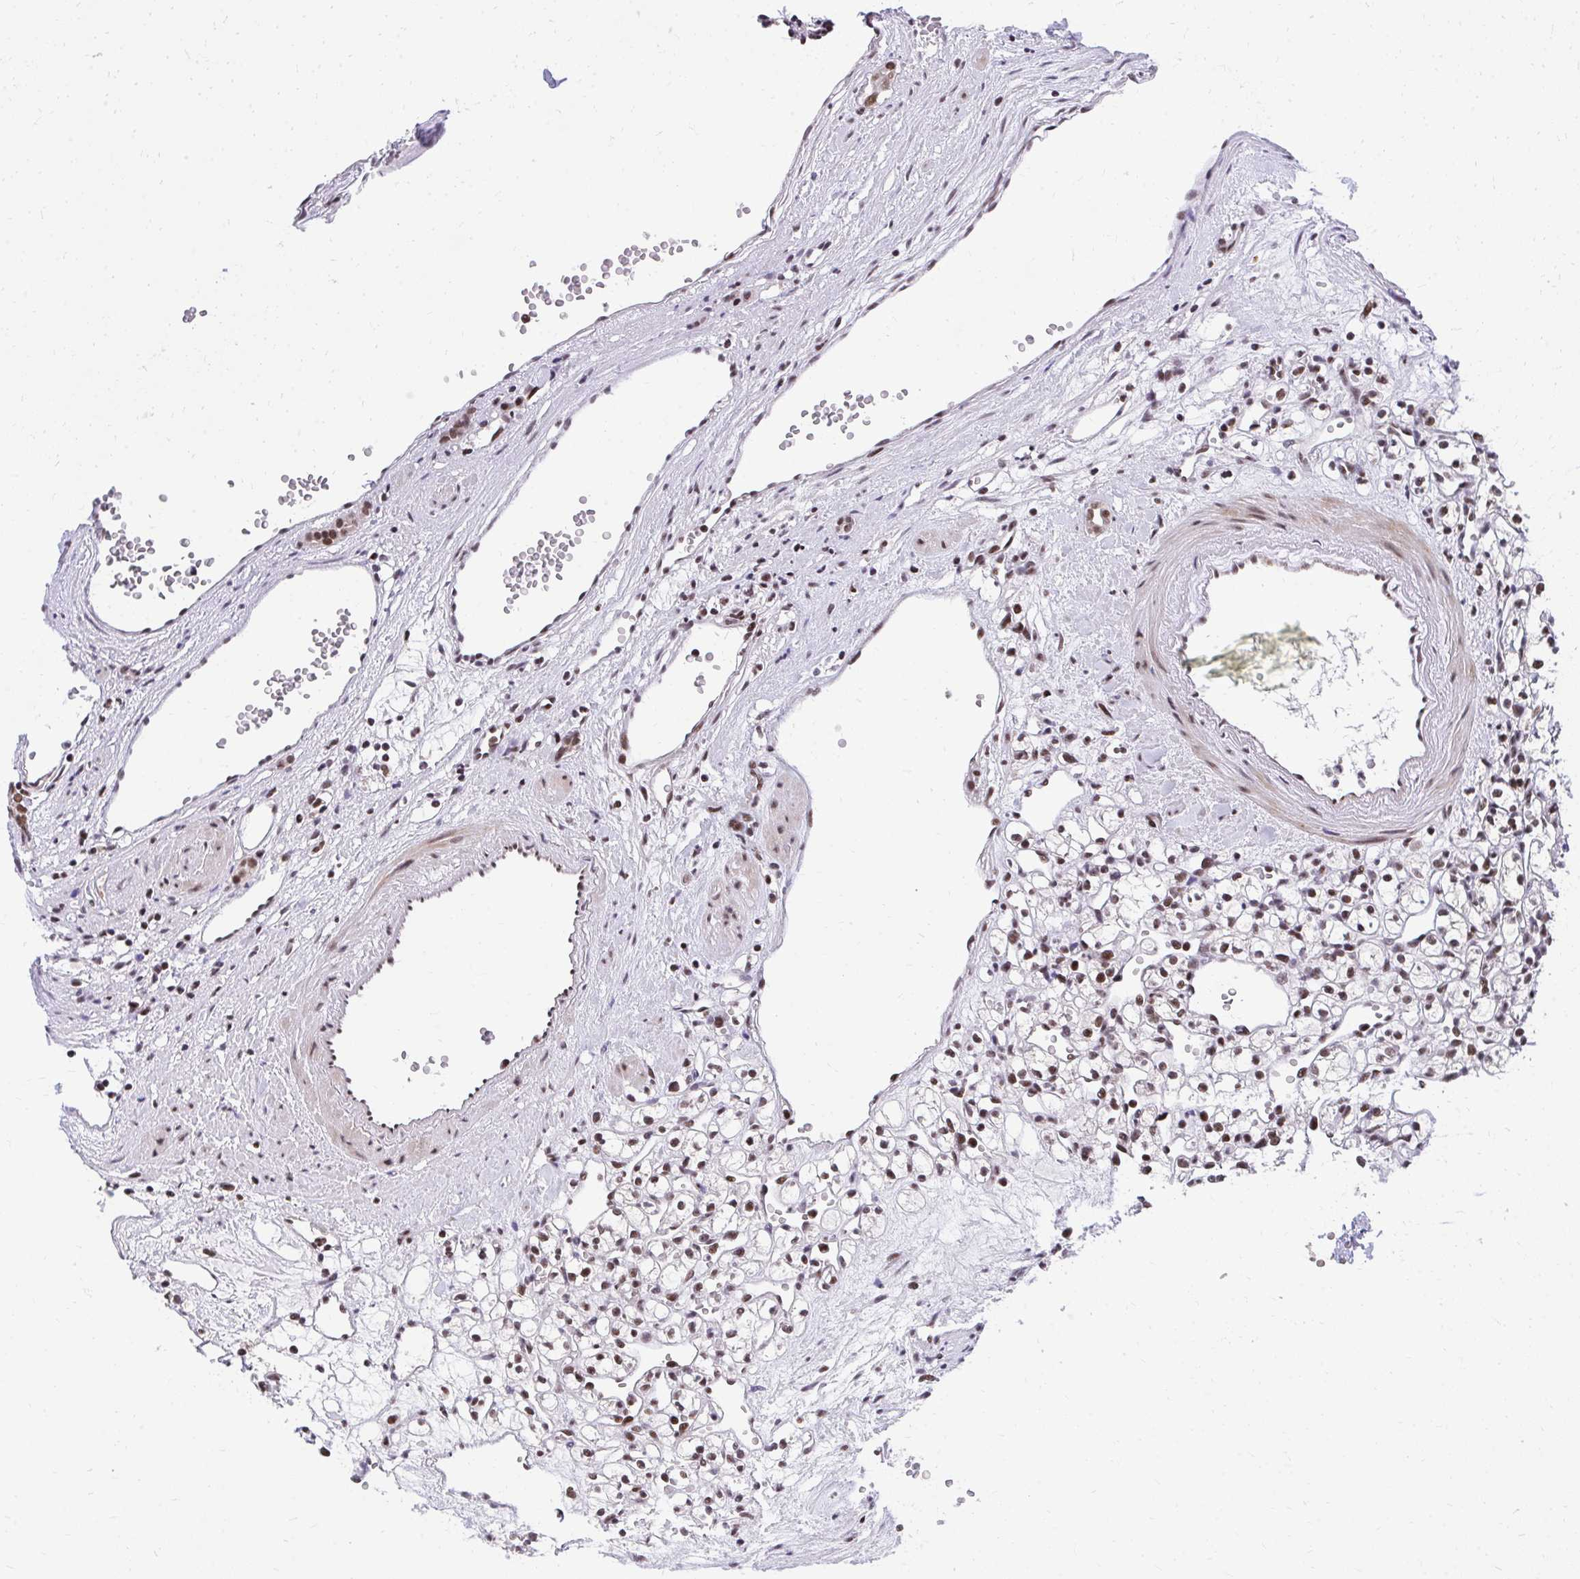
{"staining": {"intensity": "moderate", "quantity": "25%-75%", "location": "nuclear"}, "tissue": "renal cancer", "cell_type": "Tumor cells", "image_type": "cancer", "snomed": [{"axis": "morphology", "description": "Adenocarcinoma, NOS"}, {"axis": "topography", "description": "Kidney"}], "caption": "Immunohistochemical staining of human renal cancer shows moderate nuclear protein positivity in approximately 25%-75% of tumor cells. The staining was performed using DAB (3,3'-diaminobenzidine), with brown indicating positive protein expression. Nuclei are stained blue with hematoxylin.", "gene": "SYNE4", "patient": {"sex": "female", "age": 59}}